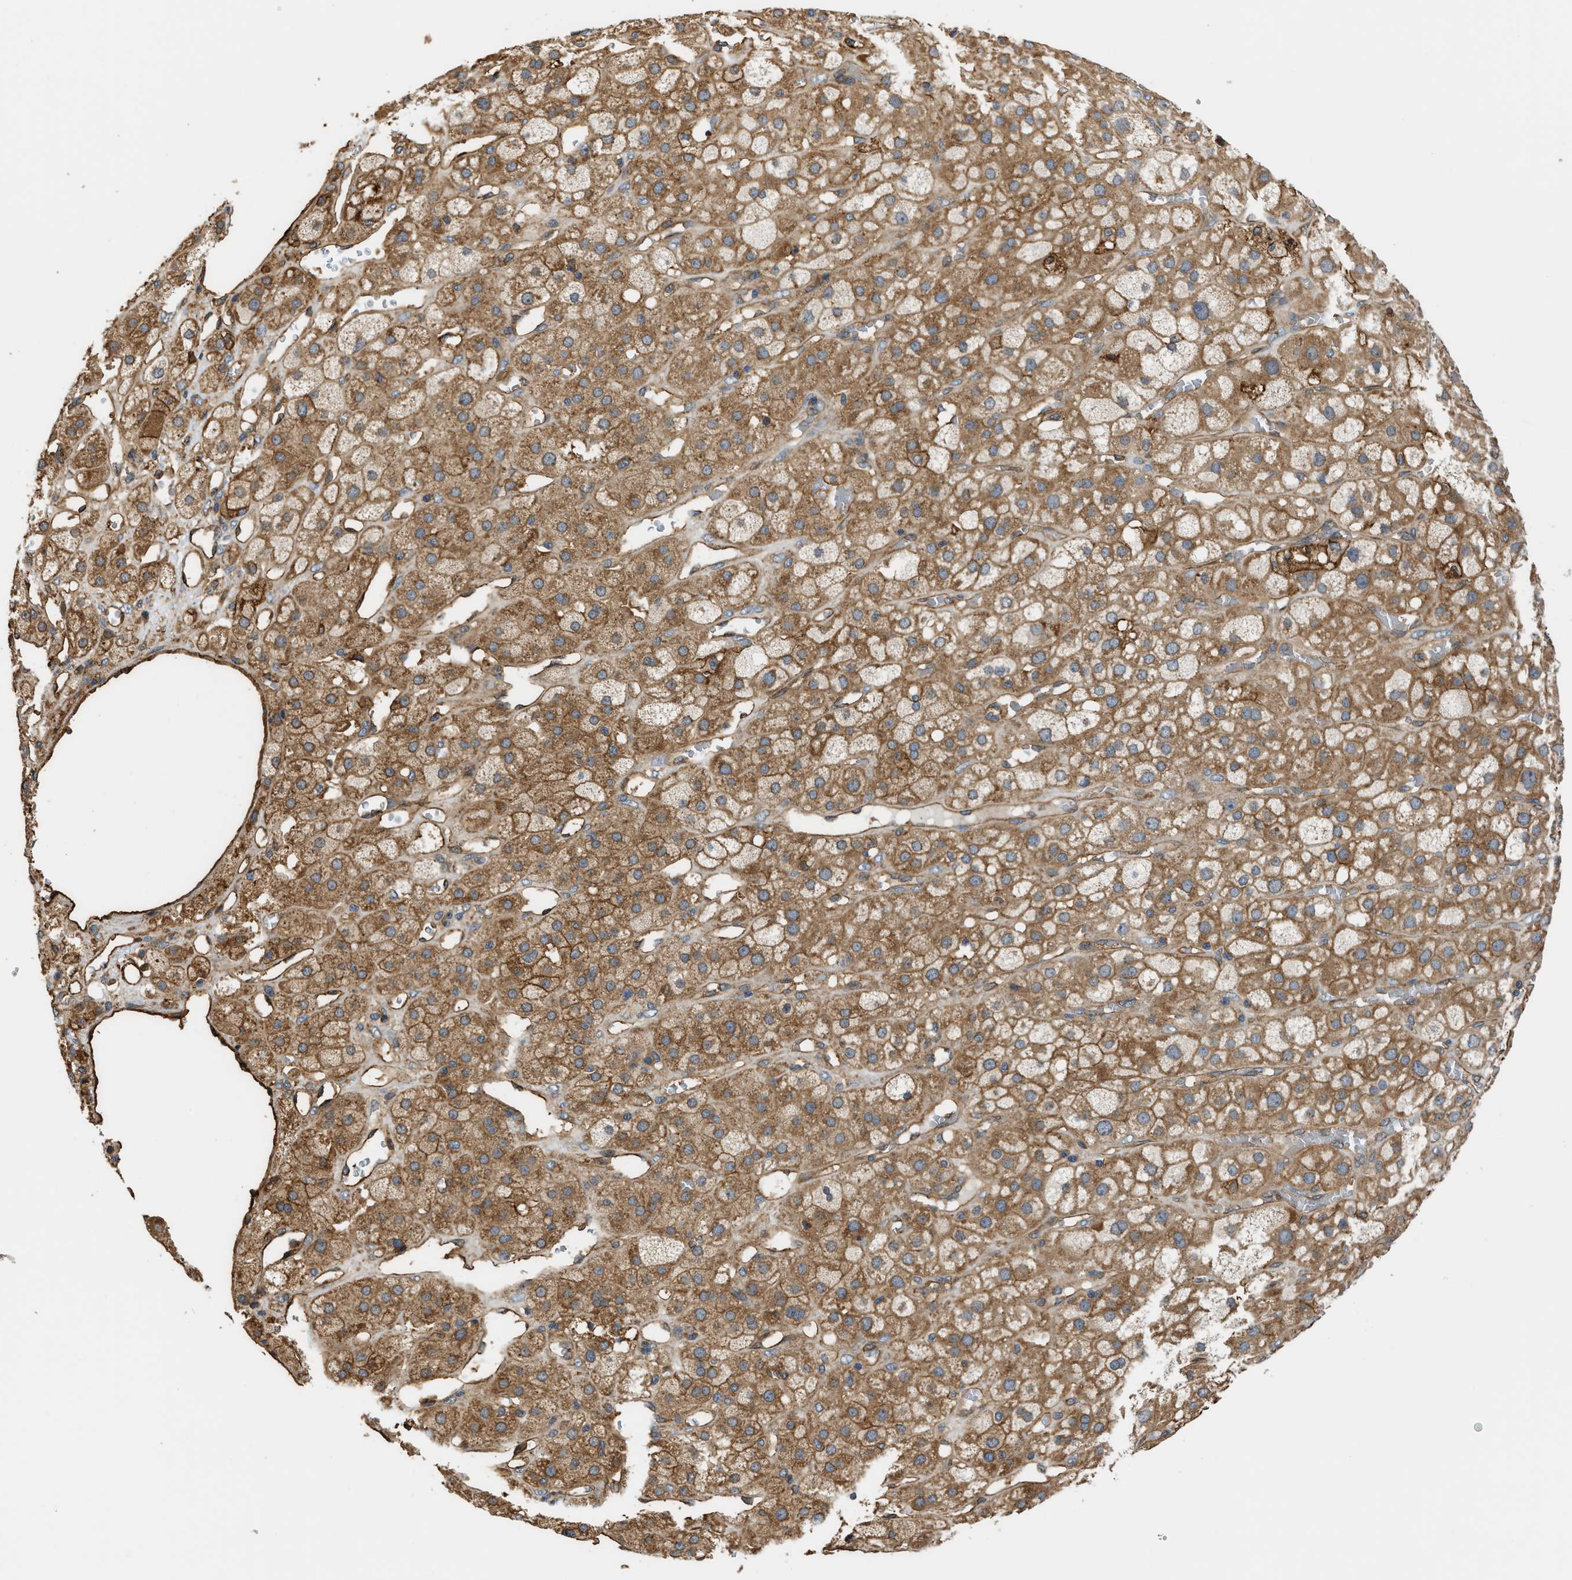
{"staining": {"intensity": "moderate", "quantity": ">75%", "location": "cytoplasmic/membranous"}, "tissue": "adrenal gland", "cell_type": "Glandular cells", "image_type": "normal", "snomed": [{"axis": "morphology", "description": "Normal tissue, NOS"}, {"axis": "topography", "description": "Adrenal gland"}], "caption": "Immunohistochemistry (IHC) photomicrograph of benign adrenal gland: human adrenal gland stained using immunohistochemistry reveals medium levels of moderate protein expression localized specifically in the cytoplasmic/membranous of glandular cells, appearing as a cytoplasmic/membranous brown color.", "gene": "DDHD2", "patient": {"sex": "female", "age": 47}}